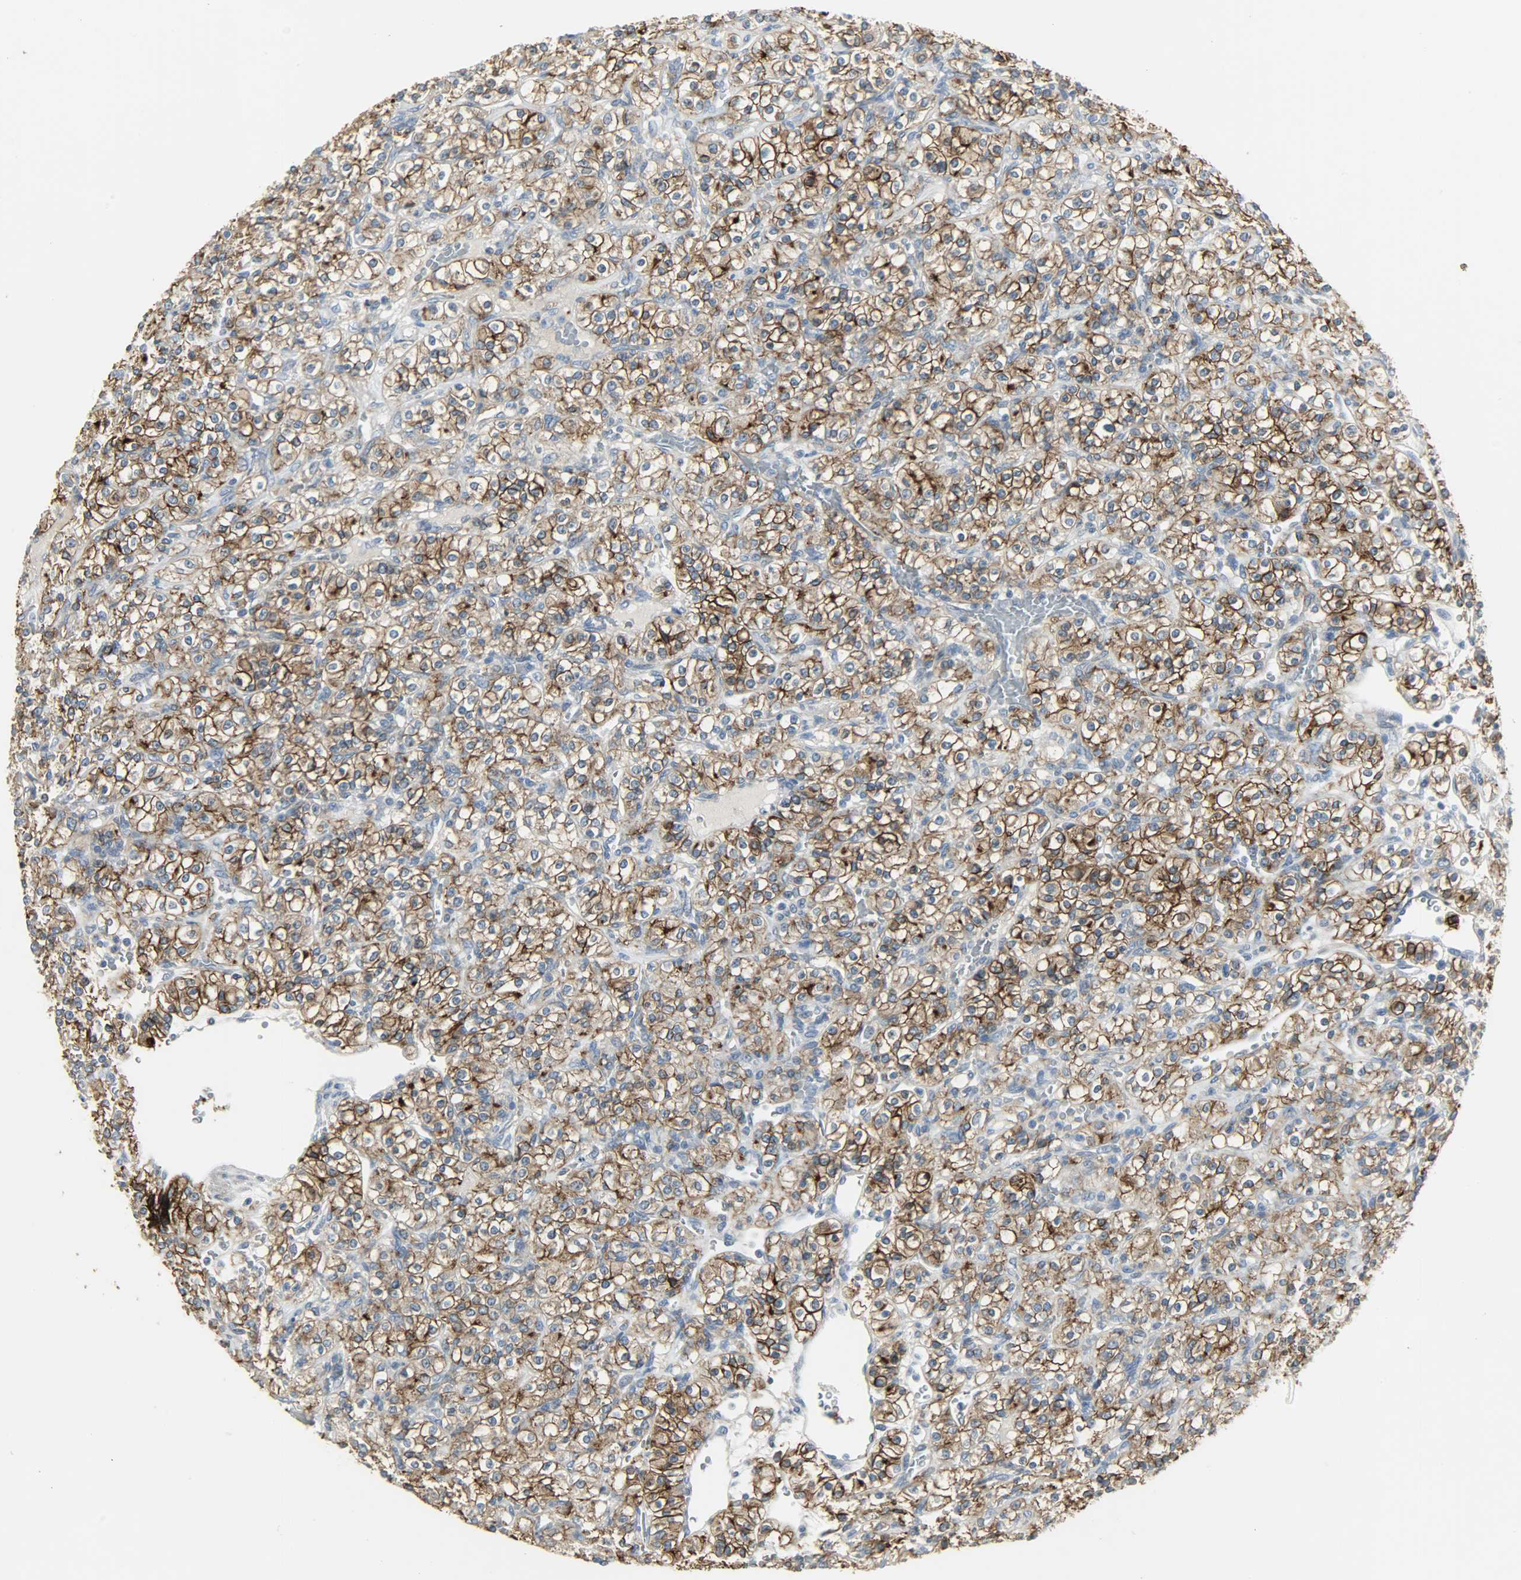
{"staining": {"intensity": "strong", "quantity": ">75%", "location": "cytoplasmic/membranous"}, "tissue": "renal cancer", "cell_type": "Tumor cells", "image_type": "cancer", "snomed": [{"axis": "morphology", "description": "Adenocarcinoma, NOS"}, {"axis": "topography", "description": "Kidney"}], "caption": "Protein expression by IHC demonstrates strong cytoplasmic/membranous positivity in approximately >75% of tumor cells in renal adenocarcinoma.", "gene": "ENPEP", "patient": {"sex": "male", "age": 77}}